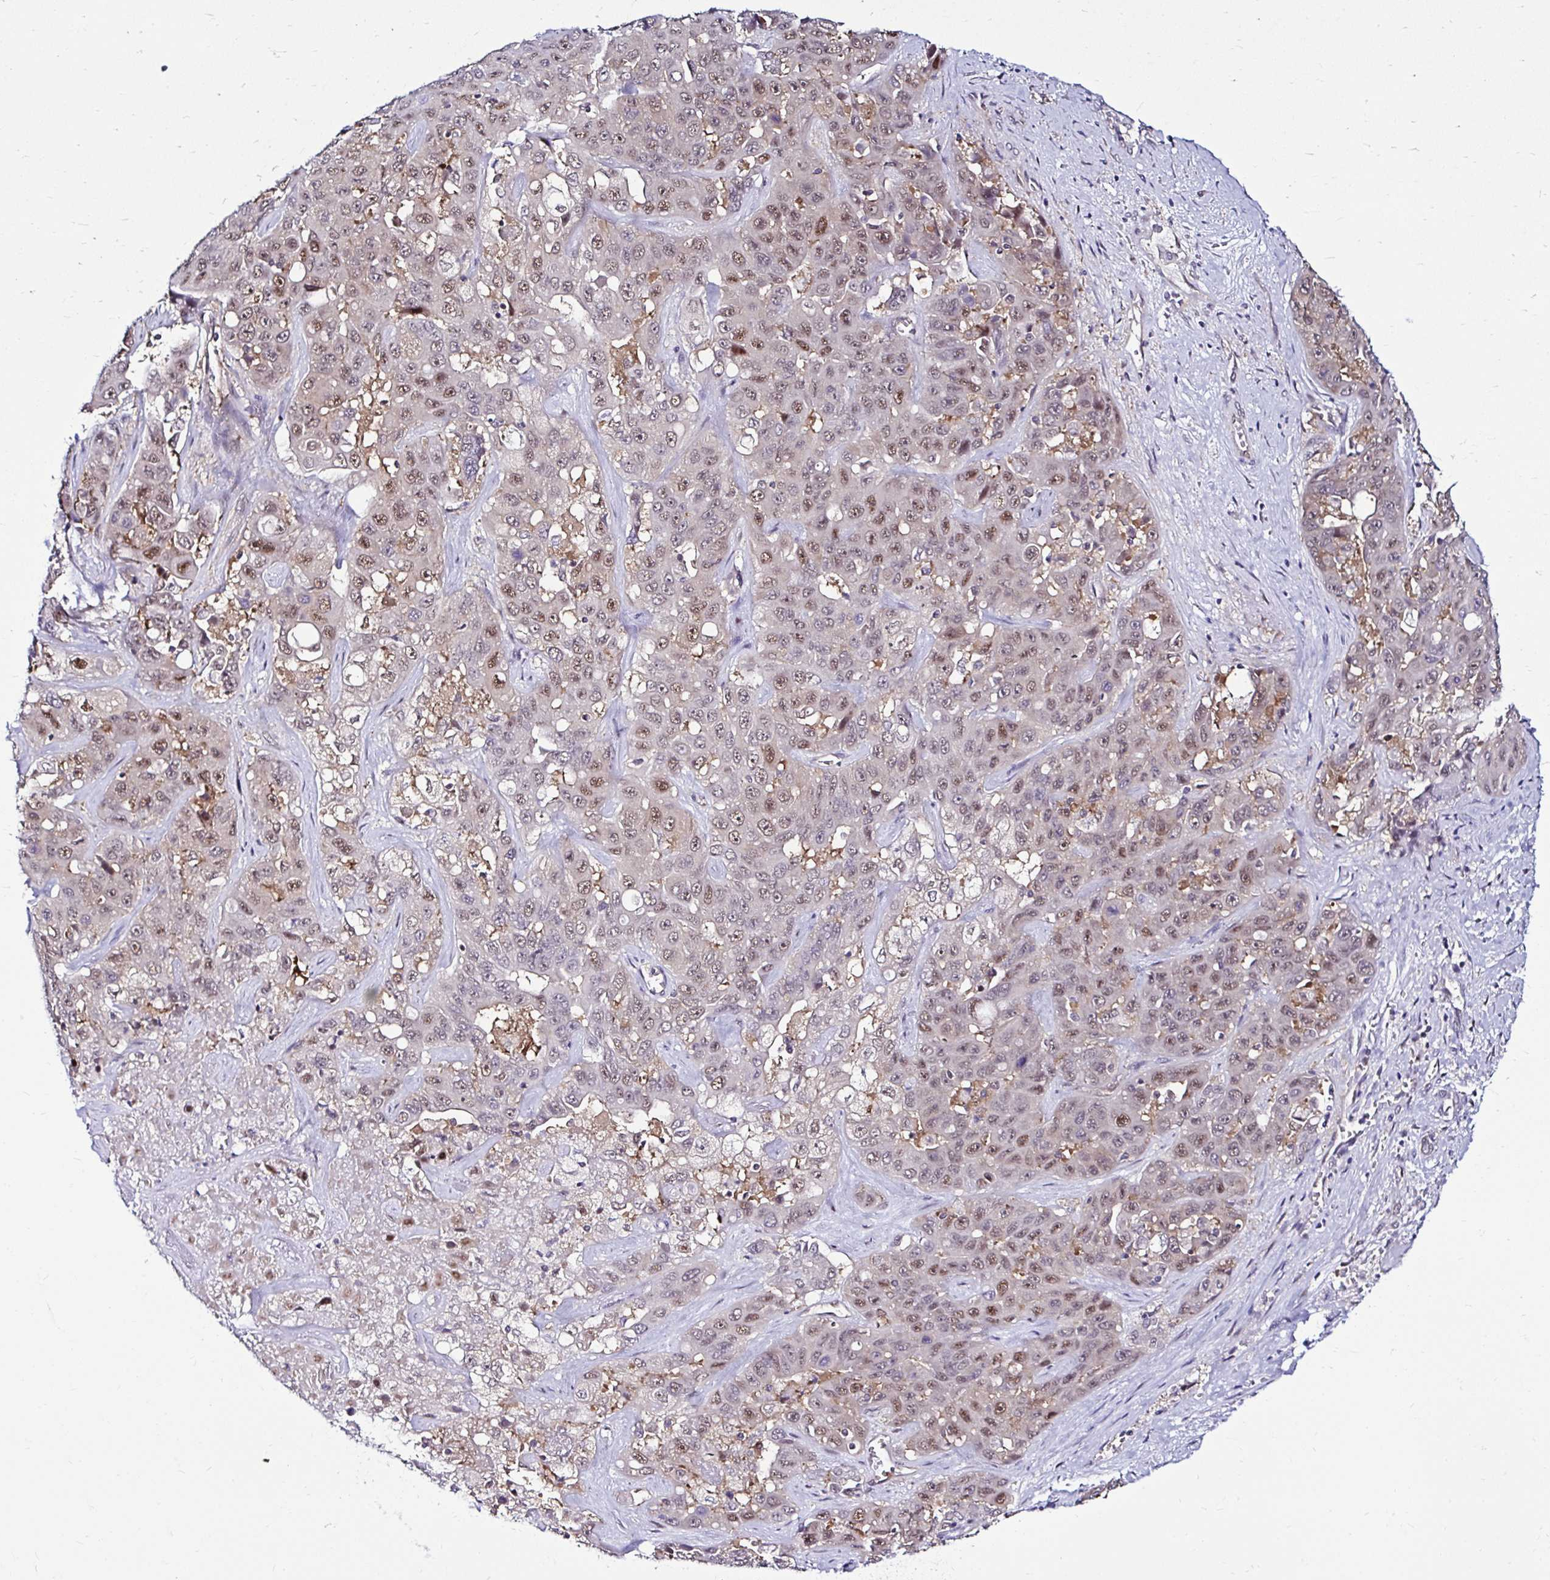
{"staining": {"intensity": "moderate", "quantity": "25%-75%", "location": "nuclear"}, "tissue": "liver cancer", "cell_type": "Tumor cells", "image_type": "cancer", "snomed": [{"axis": "morphology", "description": "Cholangiocarcinoma"}, {"axis": "topography", "description": "Liver"}], "caption": "The histopathology image displays immunohistochemical staining of liver cholangiocarcinoma. There is moderate nuclear staining is present in approximately 25%-75% of tumor cells.", "gene": "PSMD3", "patient": {"sex": "female", "age": 52}}